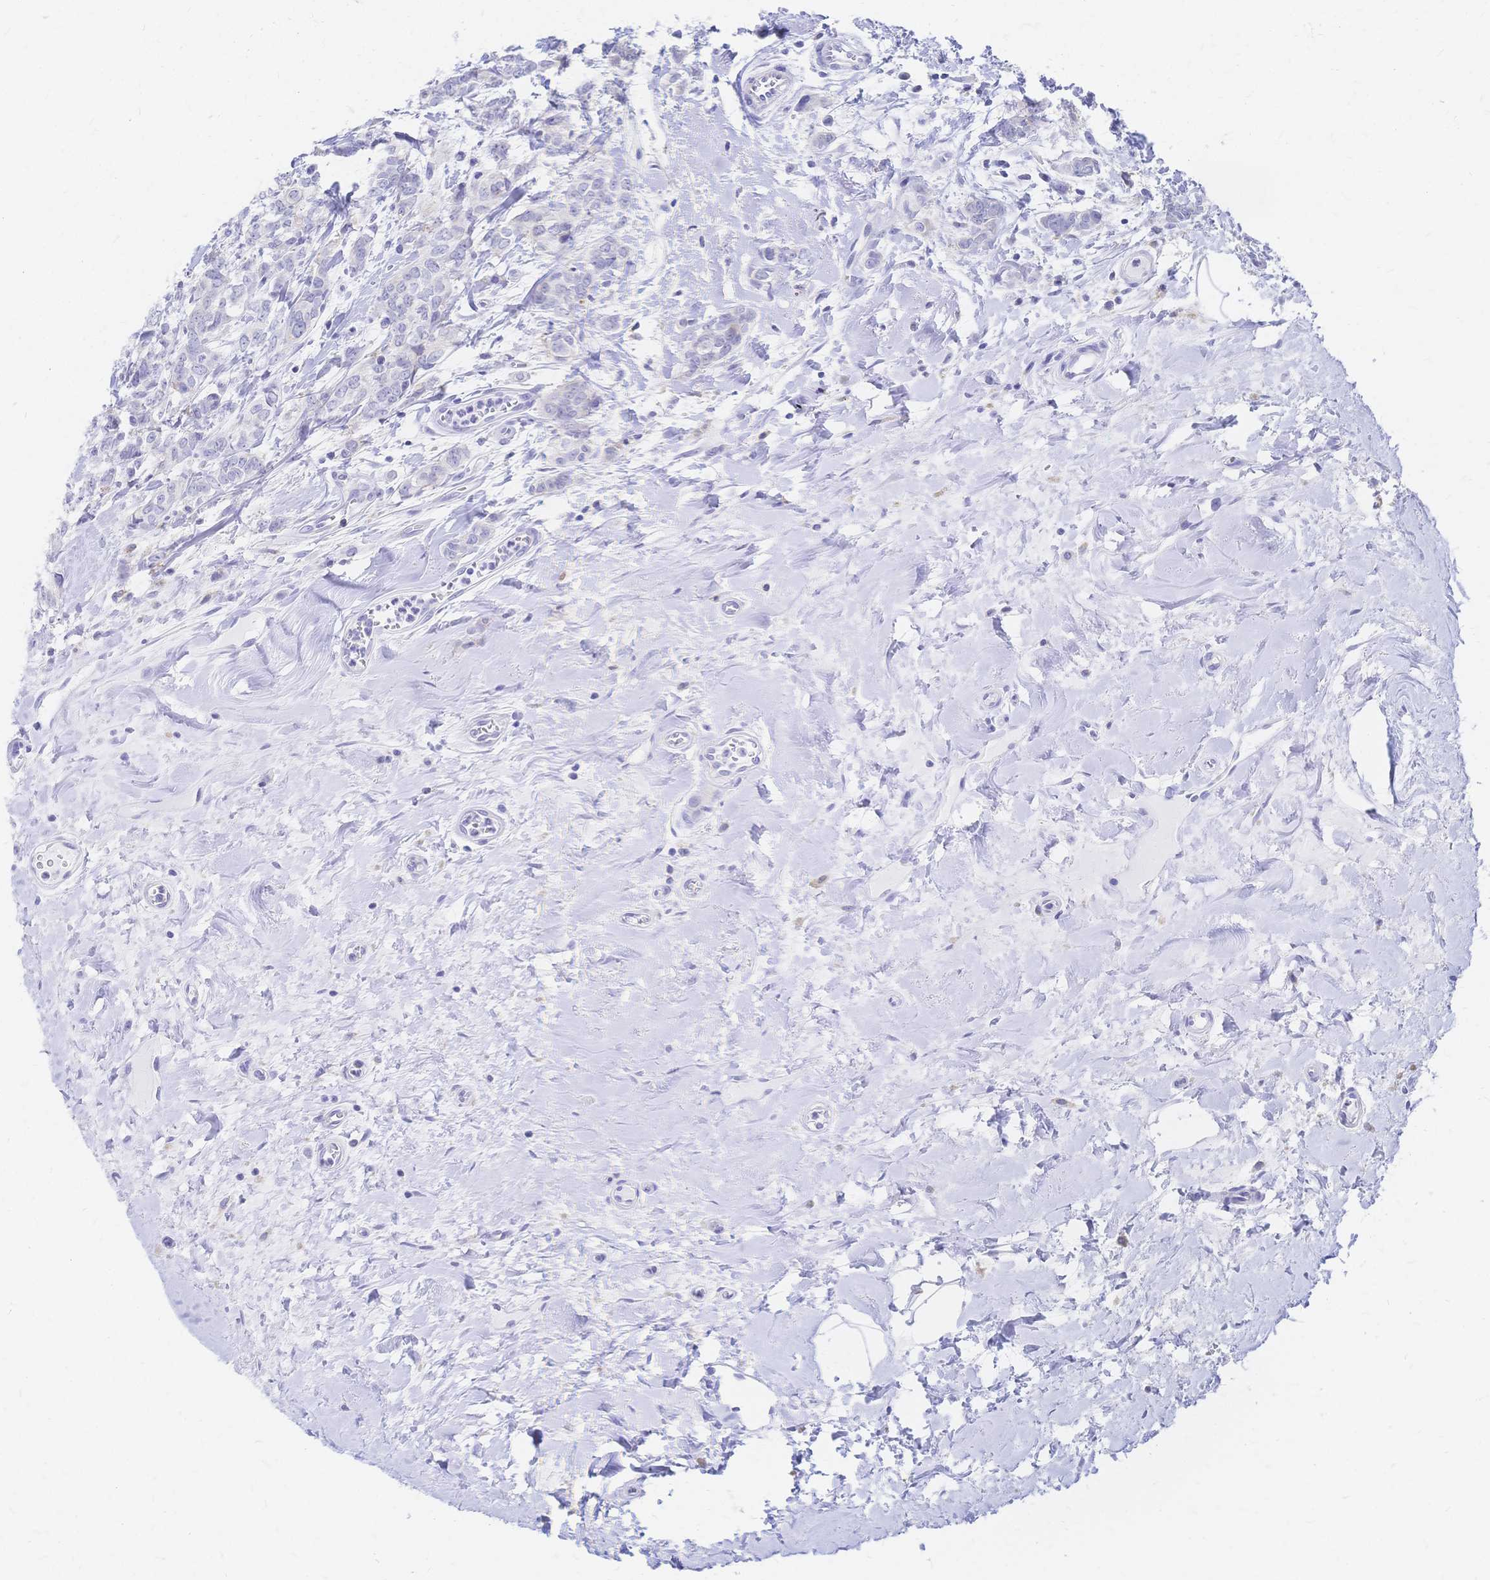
{"staining": {"intensity": "negative", "quantity": "none", "location": "none"}, "tissue": "breast cancer", "cell_type": "Tumor cells", "image_type": "cancer", "snomed": [{"axis": "morphology", "description": "Duct carcinoma"}, {"axis": "topography", "description": "Breast"}], "caption": "Tumor cells show no significant protein positivity in breast invasive ductal carcinoma. Nuclei are stained in blue.", "gene": "SLC5A1", "patient": {"sex": "female", "age": 61}}